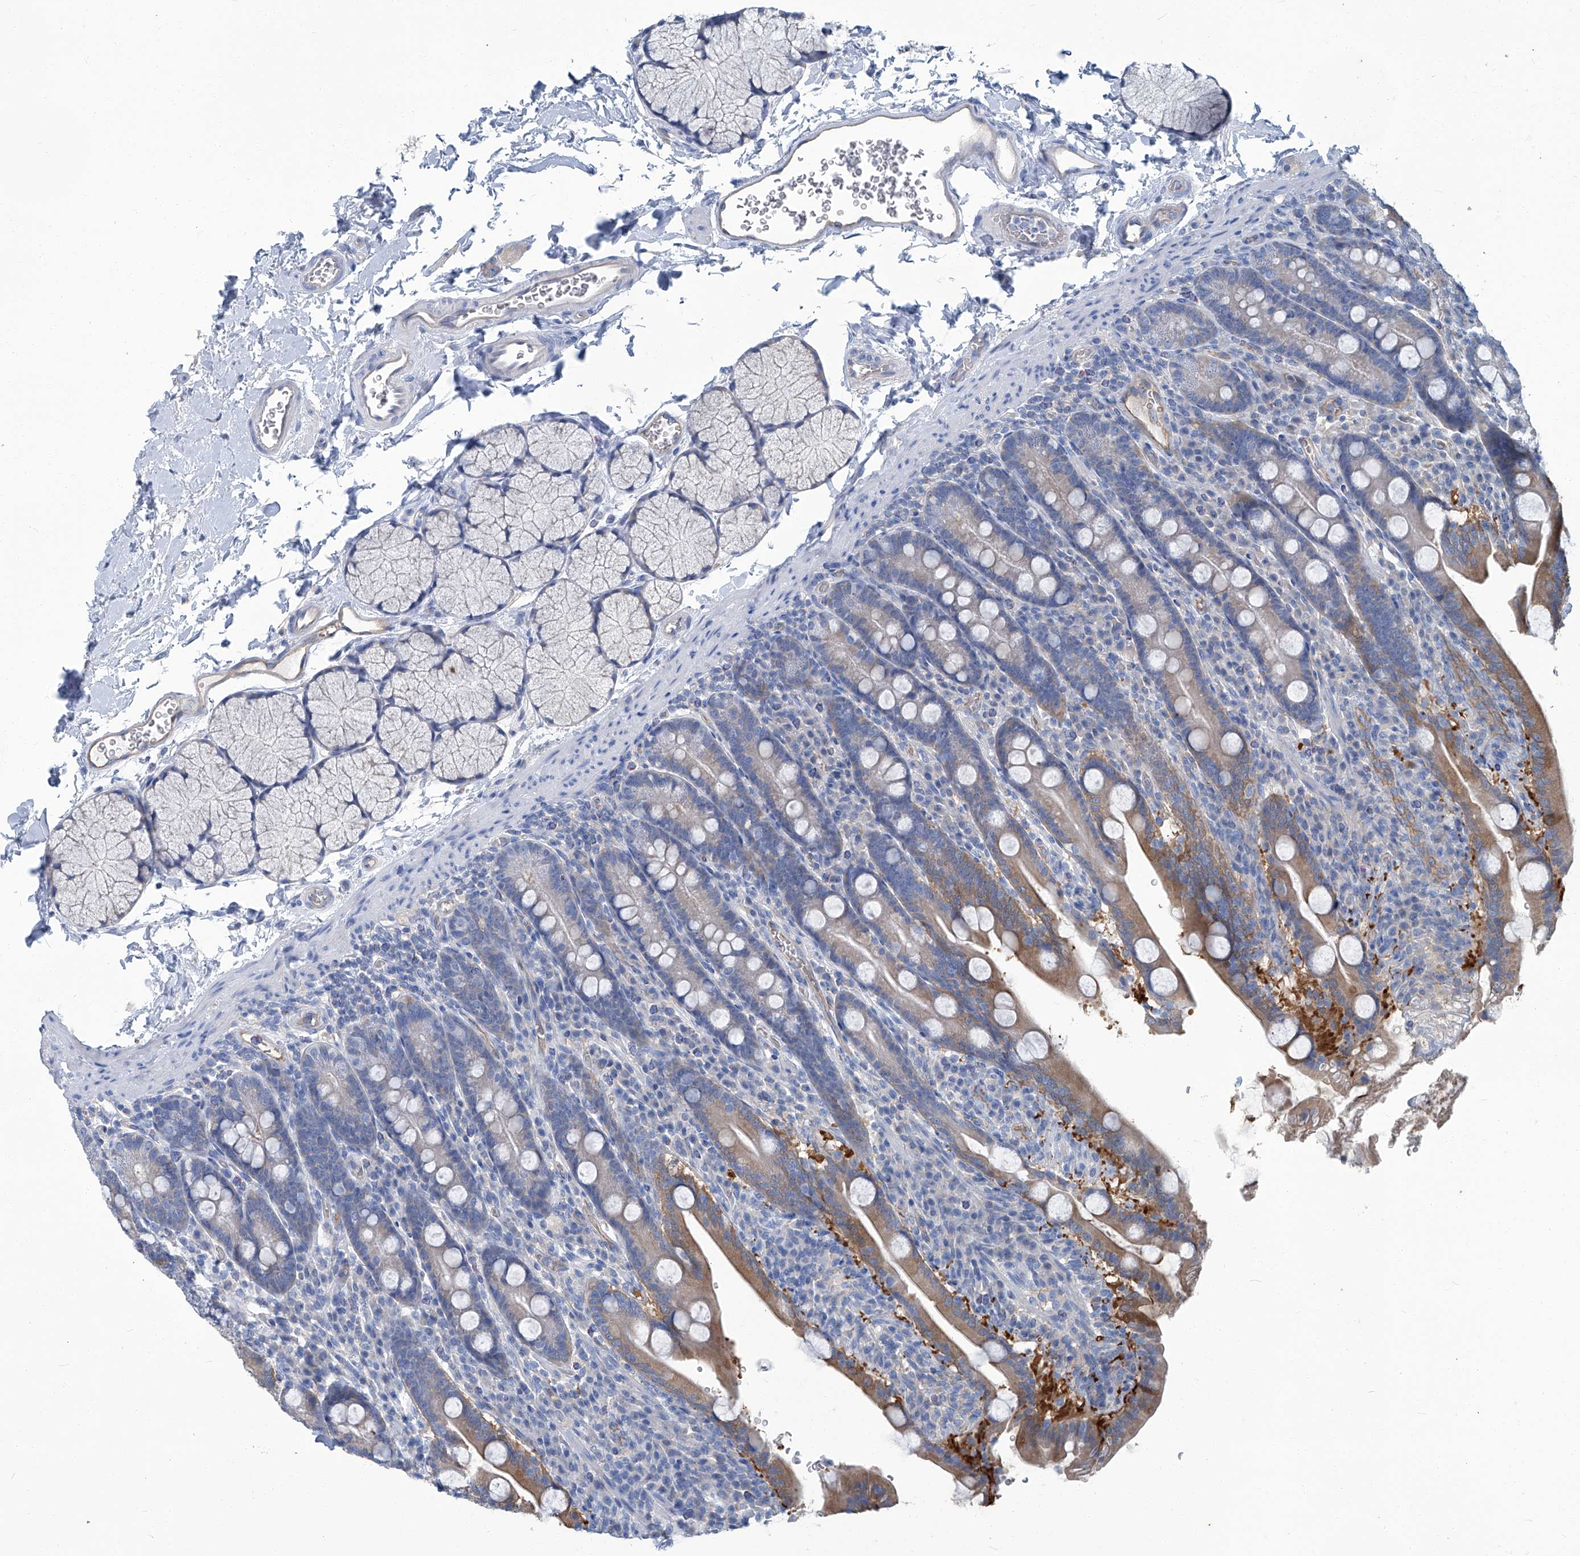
{"staining": {"intensity": "moderate", "quantity": "<25%", "location": "cytoplasmic/membranous"}, "tissue": "duodenum", "cell_type": "Glandular cells", "image_type": "normal", "snomed": [{"axis": "morphology", "description": "Normal tissue, NOS"}, {"axis": "topography", "description": "Duodenum"}], "caption": "Duodenum was stained to show a protein in brown. There is low levels of moderate cytoplasmic/membranous staining in approximately <25% of glandular cells. The staining is performed using DAB (3,3'-diaminobenzidine) brown chromogen to label protein expression. The nuclei are counter-stained blue using hematoxylin.", "gene": "PFKL", "patient": {"sex": "male", "age": 35}}